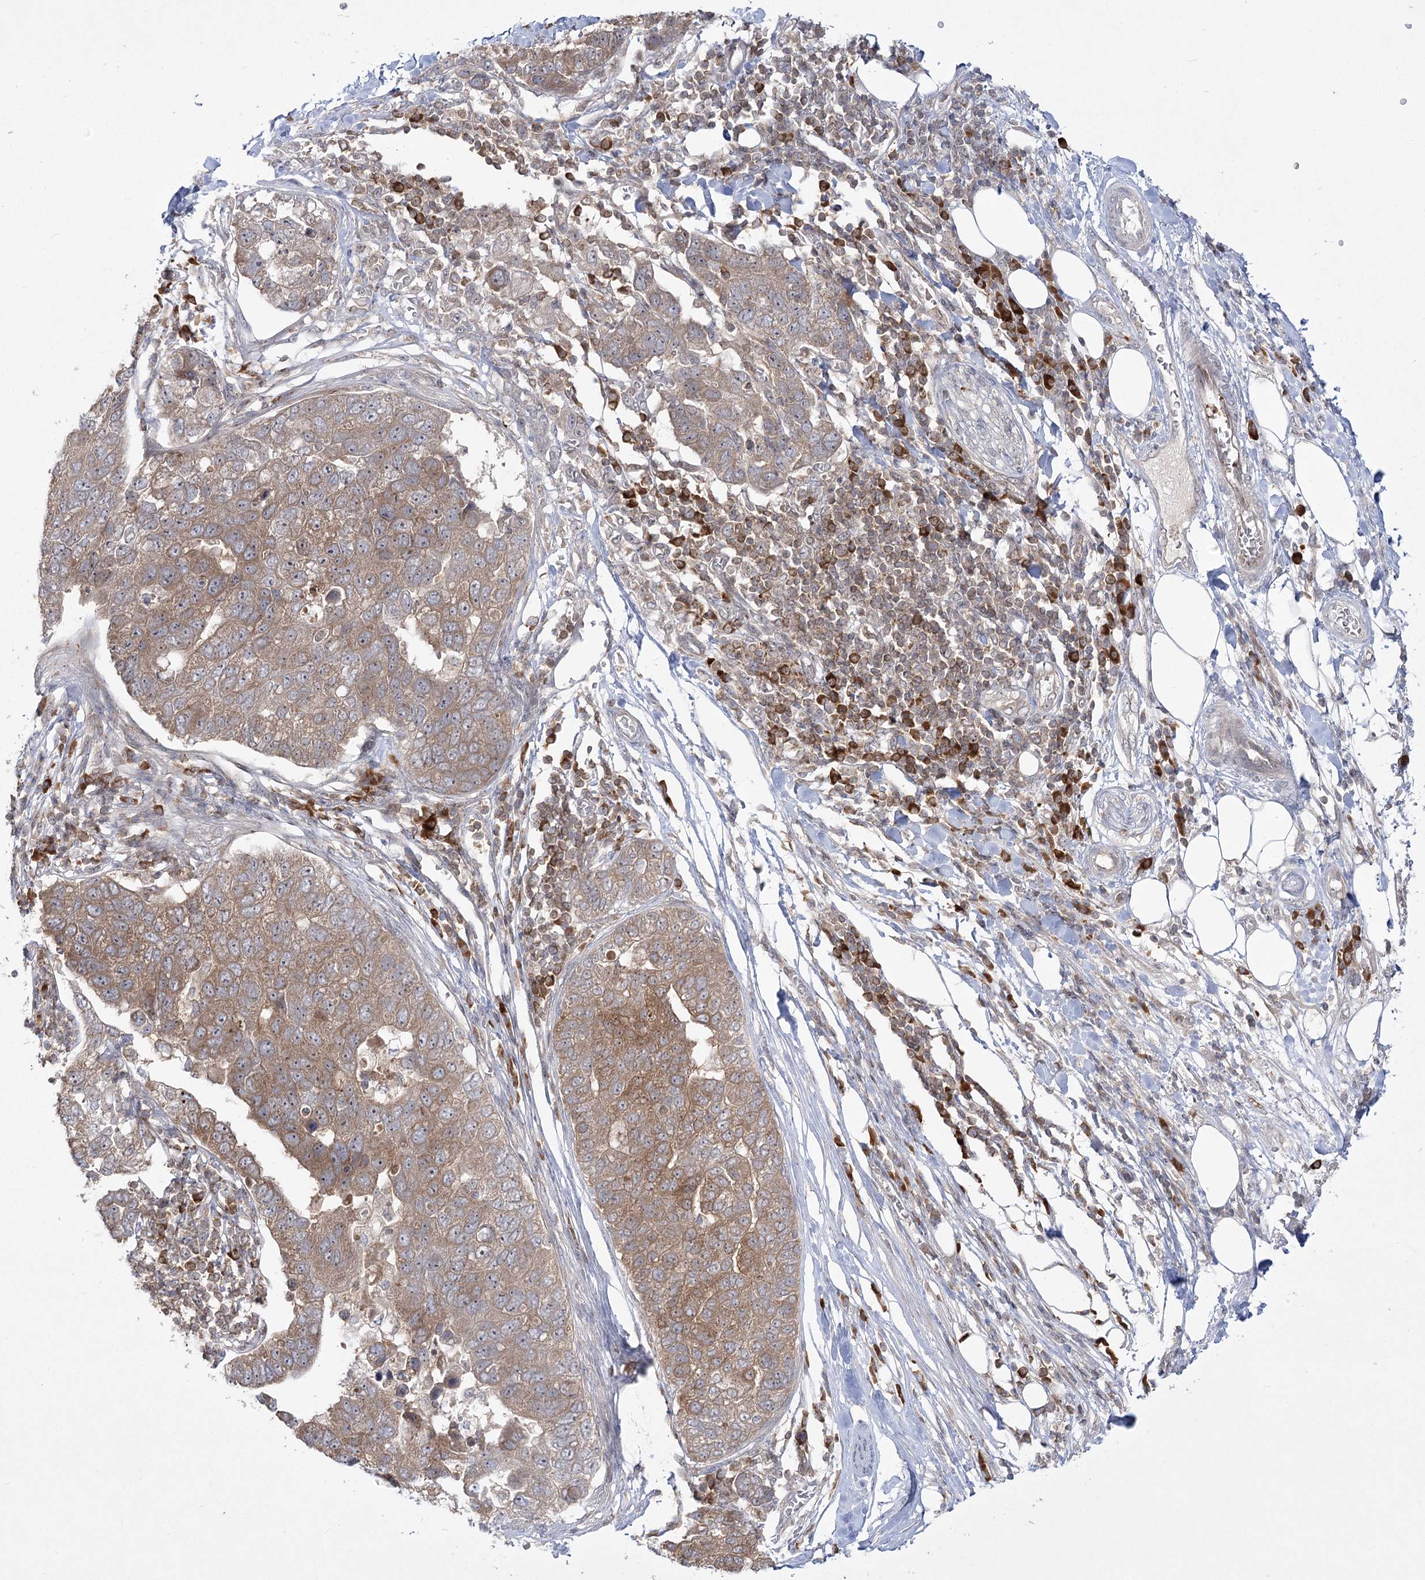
{"staining": {"intensity": "moderate", "quantity": "25%-75%", "location": "cytoplasmic/membranous"}, "tissue": "pancreatic cancer", "cell_type": "Tumor cells", "image_type": "cancer", "snomed": [{"axis": "morphology", "description": "Adenocarcinoma, NOS"}, {"axis": "topography", "description": "Pancreas"}], "caption": "This micrograph demonstrates pancreatic adenocarcinoma stained with immunohistochemistry to label a protein in brown. The cytoplasmic/membranous of tumor cells show moderate positivity for the protein. Nuclei are counter-stained blue.", "gene": "SYTL1", "patient": {"sex": "female", "age": 61}}